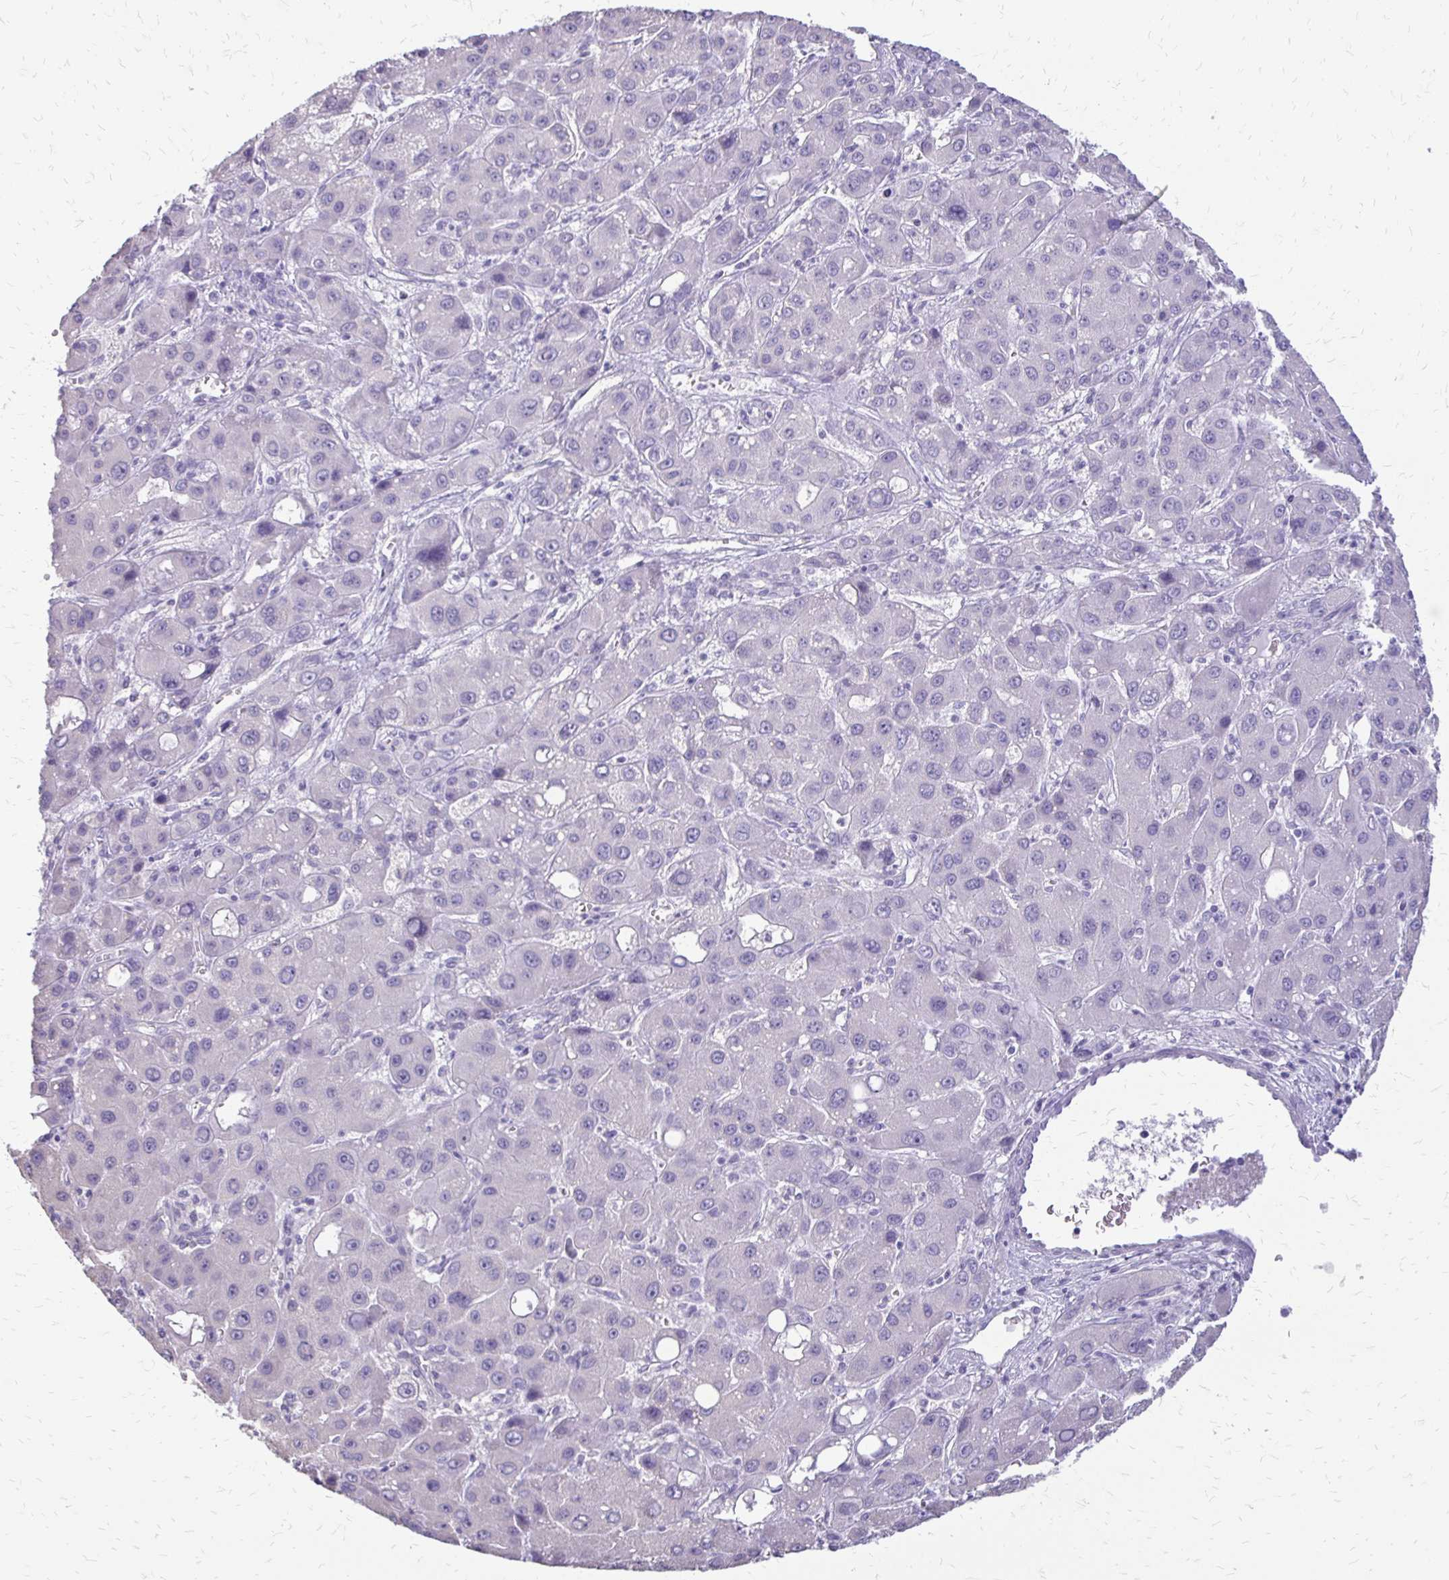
{"staining": {"intensity": "negative", "quantity": "none", "location": "none"}, "tissue": "liver cancer", "cell_type": "Tumor cells", "image_type": "cancer", "snomed": [{"axis": "morphology", "description": "Carcinoma, Hepatocellular, NOS"}, {"axis": "topography", "description": "Liver"}], "caption": "DAB (3,3'-diaminobenzidine) immunohistochemical staining of human liver hepatocellular carcinoma demonstrates no significant expression in tumor cells.", "gene": "ALPG", "patient": {"sex": "male", "age": 55}}